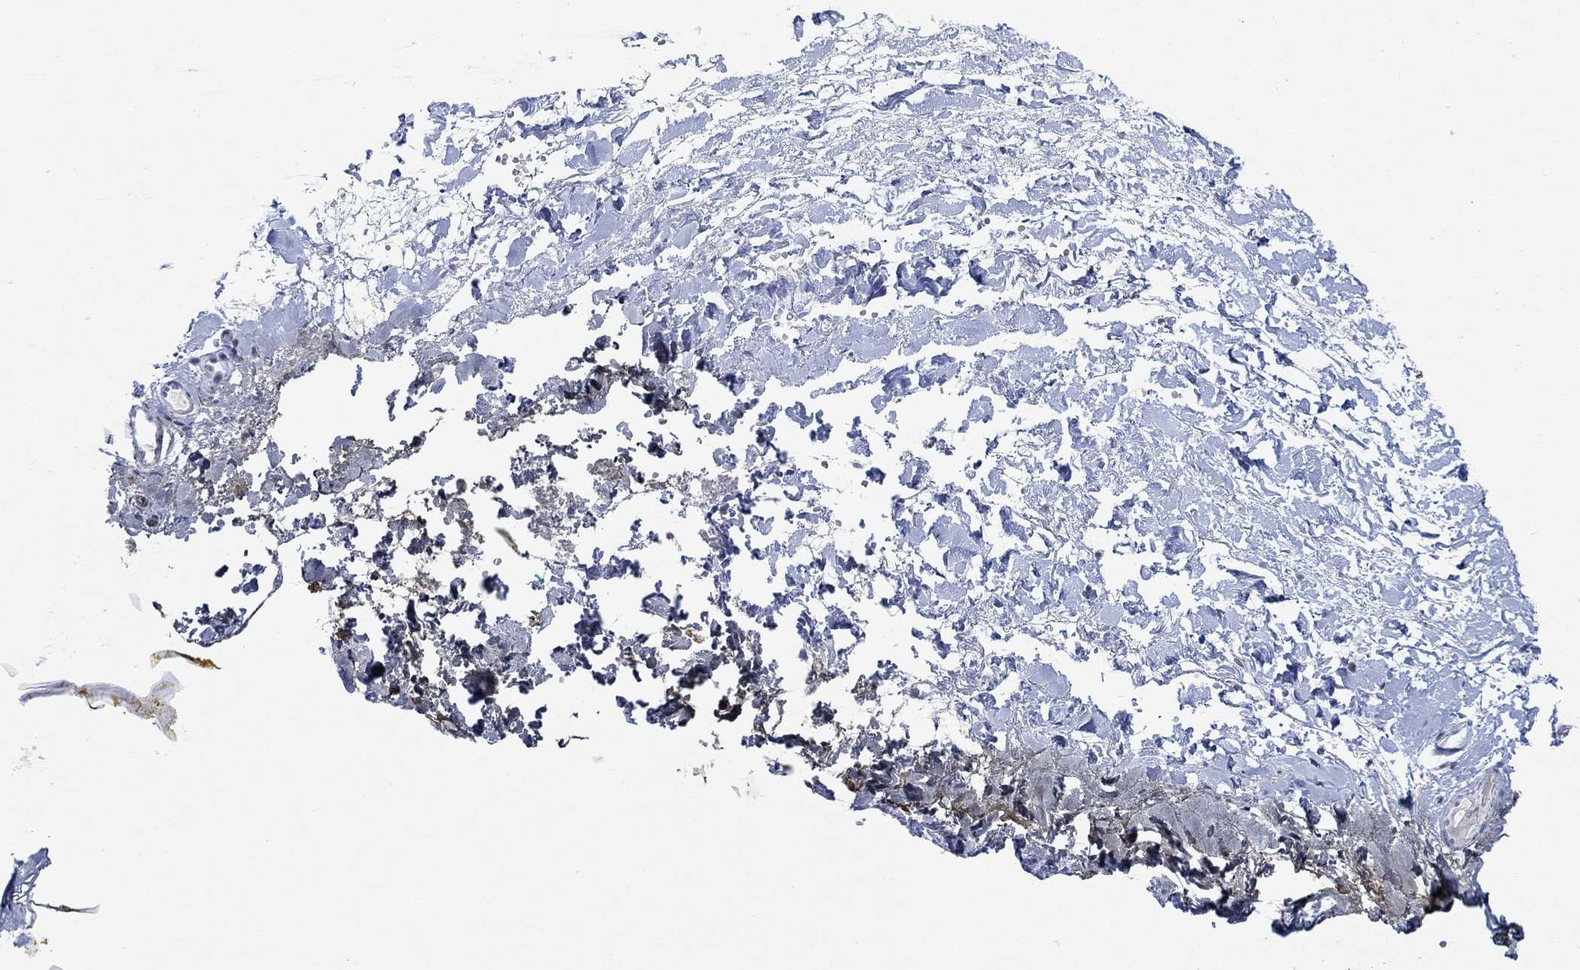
{"staining": {"intensity": "negative", "quantity": "none", "location": "none"}, "tissue": "skin", "cell_type": "Fibroblasts", "image_type": "normal", "snomed": [{"axis": "morphology", "description": "Normal tissue, NOS"}, {"axis": "topography", "description": "Skin"}], "caption": "Skin stained for a protein using IHC shows no positivity fibroblasts.", "gene": "PPP1R17", "patient": {"sex": "female", "age": 34}}